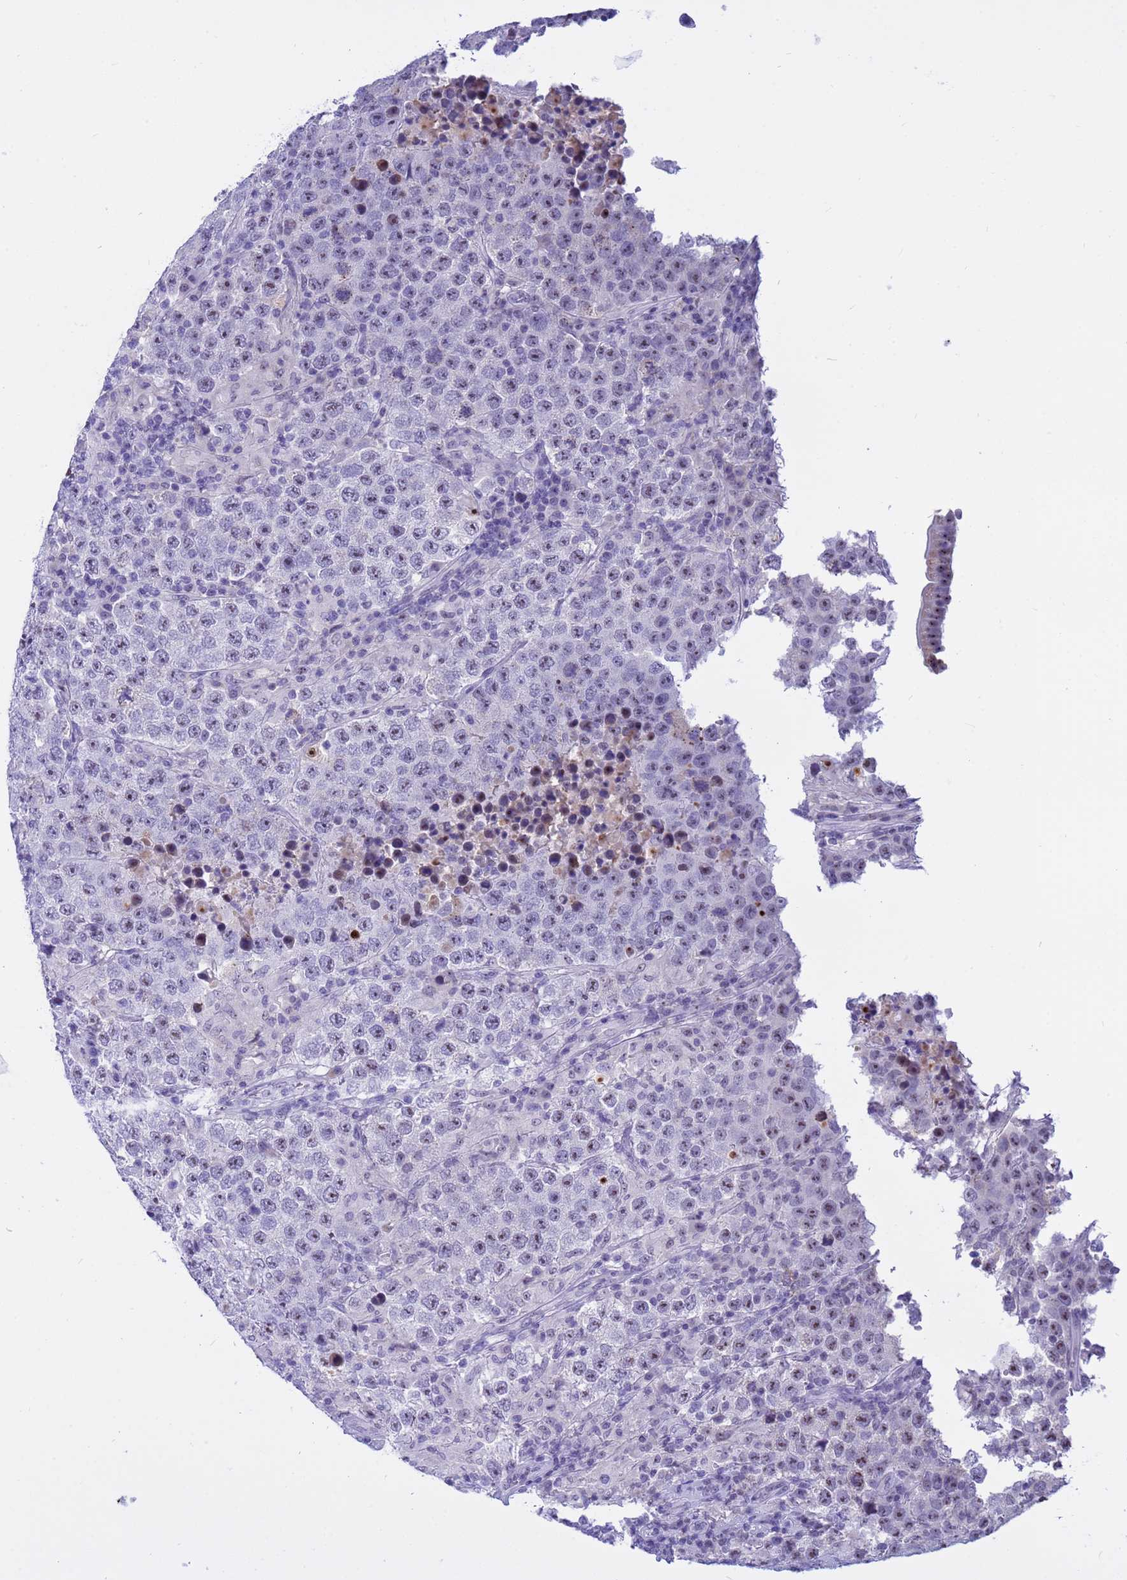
{"staining": {"intensity": "negative", "quantity": "none", "location": "none"}, "tissue": "testis cancer", "cell_type": "Tumor cells", "image_type": "cancer", "snomed": [{"axis": "morphology", "description": "Normal tissue, NOS"}, {"axis": "morphology", "description": "Urothelial carcinoma, High grade"}, {"axis": "morphology", "description": "Seminoma, NOS"}, {"axis": "morphology", "description": "Carcinoma, Embryonal, NOS"}, {"axis": "topography", "description": "Urinary bladder"}, {"axis": "topography", "description": "Testis"}], "caption": "This image is of testis high-grade urothelial carcinoma stained with IHC to label a protein in brown with the nuclei are counter-stained blue. There is no staining in tumor cells. (Immunohistochemistry (ihc), brightfield microscopy, high magnification).", "gene": "DMRTC2", "patient": {"sex": "male", "age": 41}}